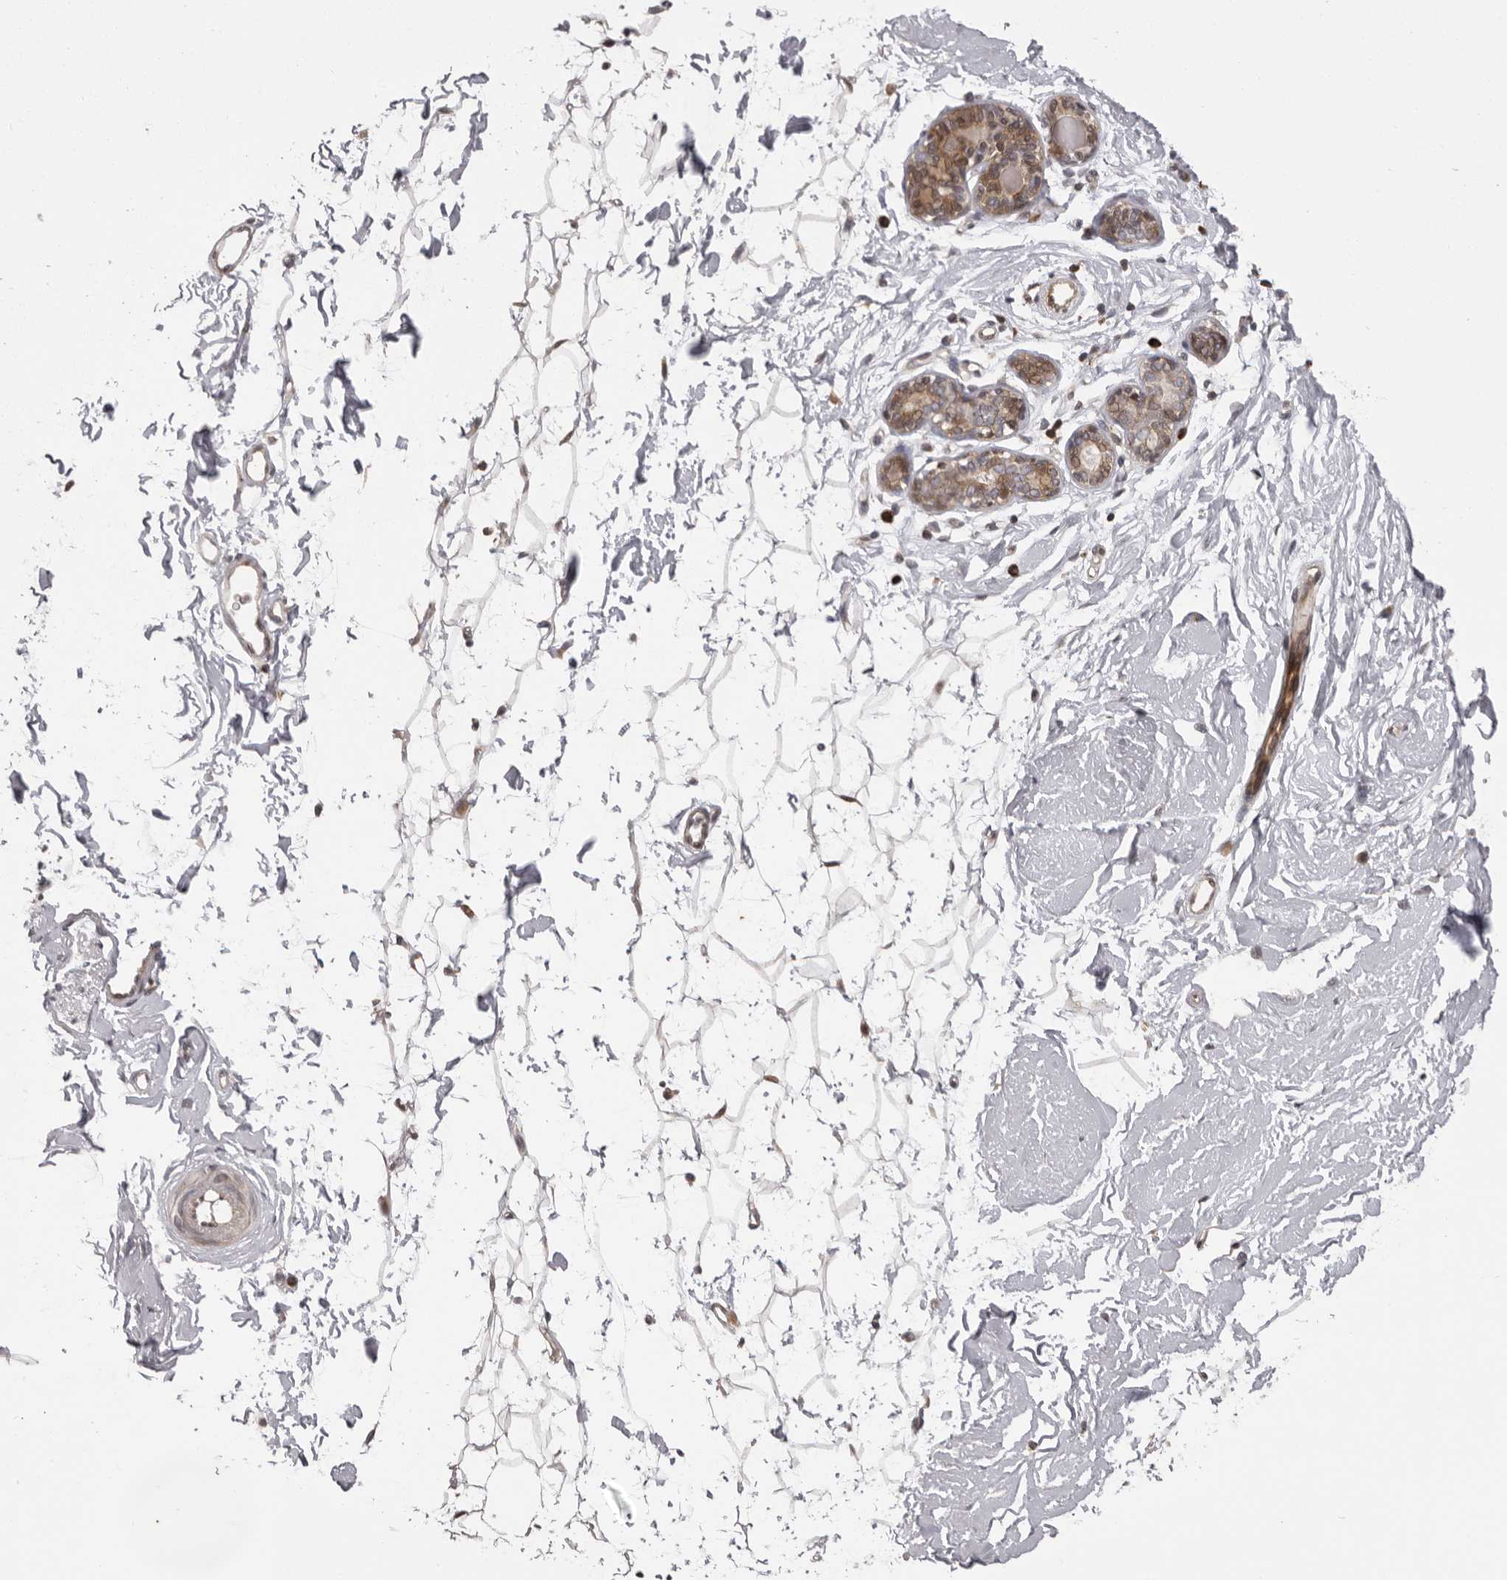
{"staining": {"intensity": "moderate", "quantity": ">75%", "location": "nuclear"}, "tissue": "adipose tissue", "cell_type": "Adipocytes", "image_type": "normal", "snomed": [{"axis": "morphology", "description": "Normal tissue, NOS"}, {"axis": "topography", "description": "Breast"}], "caption": "Adipose tissue stained with DAB (3,3'-diaminobenzidine) immunohistochemistry shows medium levels of moderate nuclear expression in about >75% of adipocytes.", "gene": "AZIN1", "patient": {"sex": "female", "age": 23}}